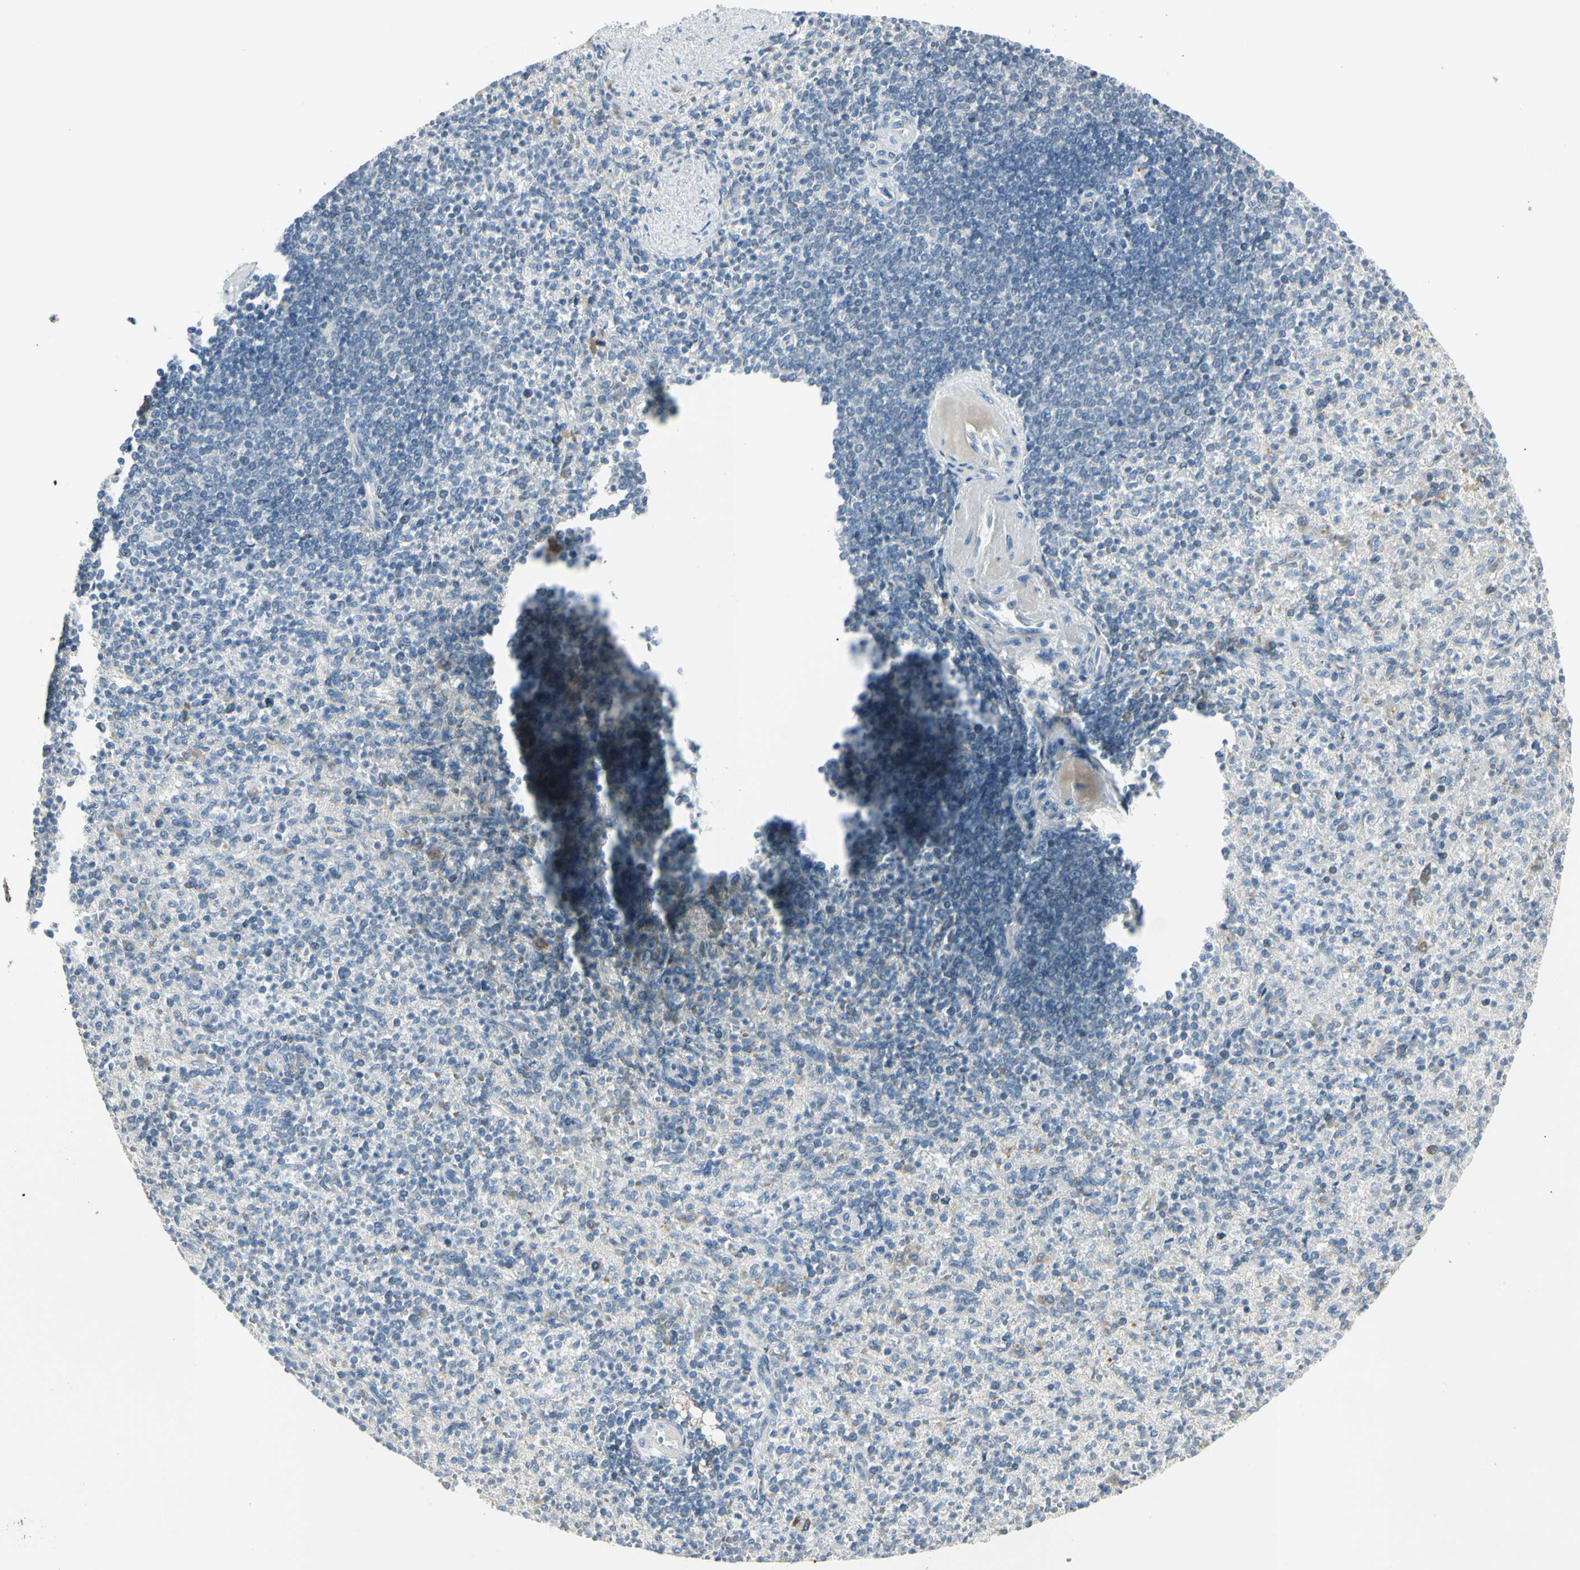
{"staining": {"intensity": "weak", "quantity": "<25%", "location": "cytoplasmic/membranous"}, "tissue": "spleen", "cell_type": "Cells in red pulp", "image_type": "normal", "snomed": [{"axis": "morphology", "description": "Normal tissue, NOS"}, {"axis": "topography", "description": "Spleen"}], "caption": "Immunohistochemical staining of benign human spleen demonstrates no significant expression in cells in red pulp.", "gene": "SKIL", "patient": {"sex": "female", "age": 74}}